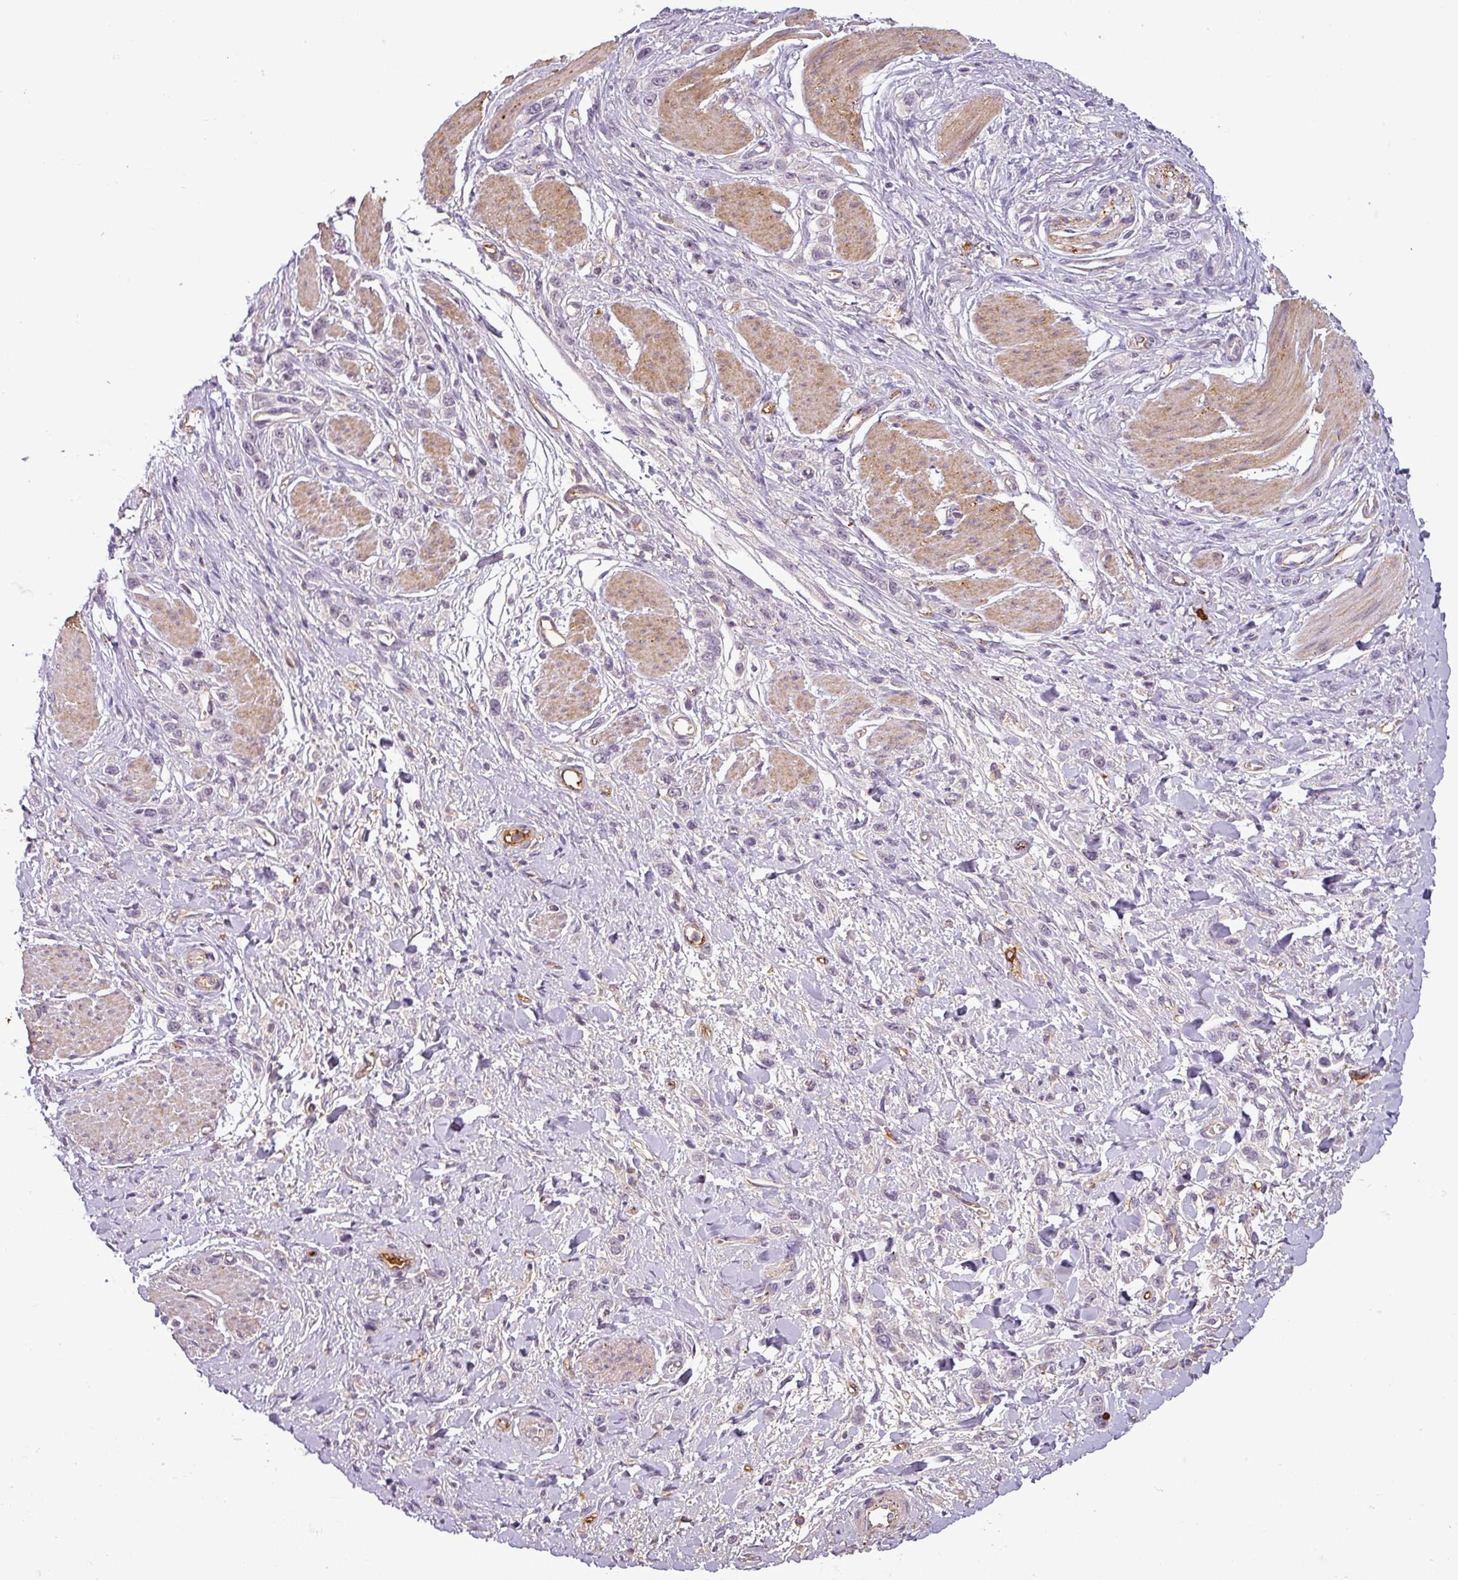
{"staining": {"intensity": "negative", "quantity": "none", "location": "none"}, "tissue": "stomach cancer", "cell_type": "Tumor cells", "image_type": "cancer", "snomed": [{"axis": "morphology", "description": "Adenocarcinoma, NOS"}, {"axis": "topography", "description": "Stomach"}], "caption": "Tumor cells are negative for protein expression in human stomach cancer.", "gene": "APOC1", "patient": {"sex": "female", "age": 65}}